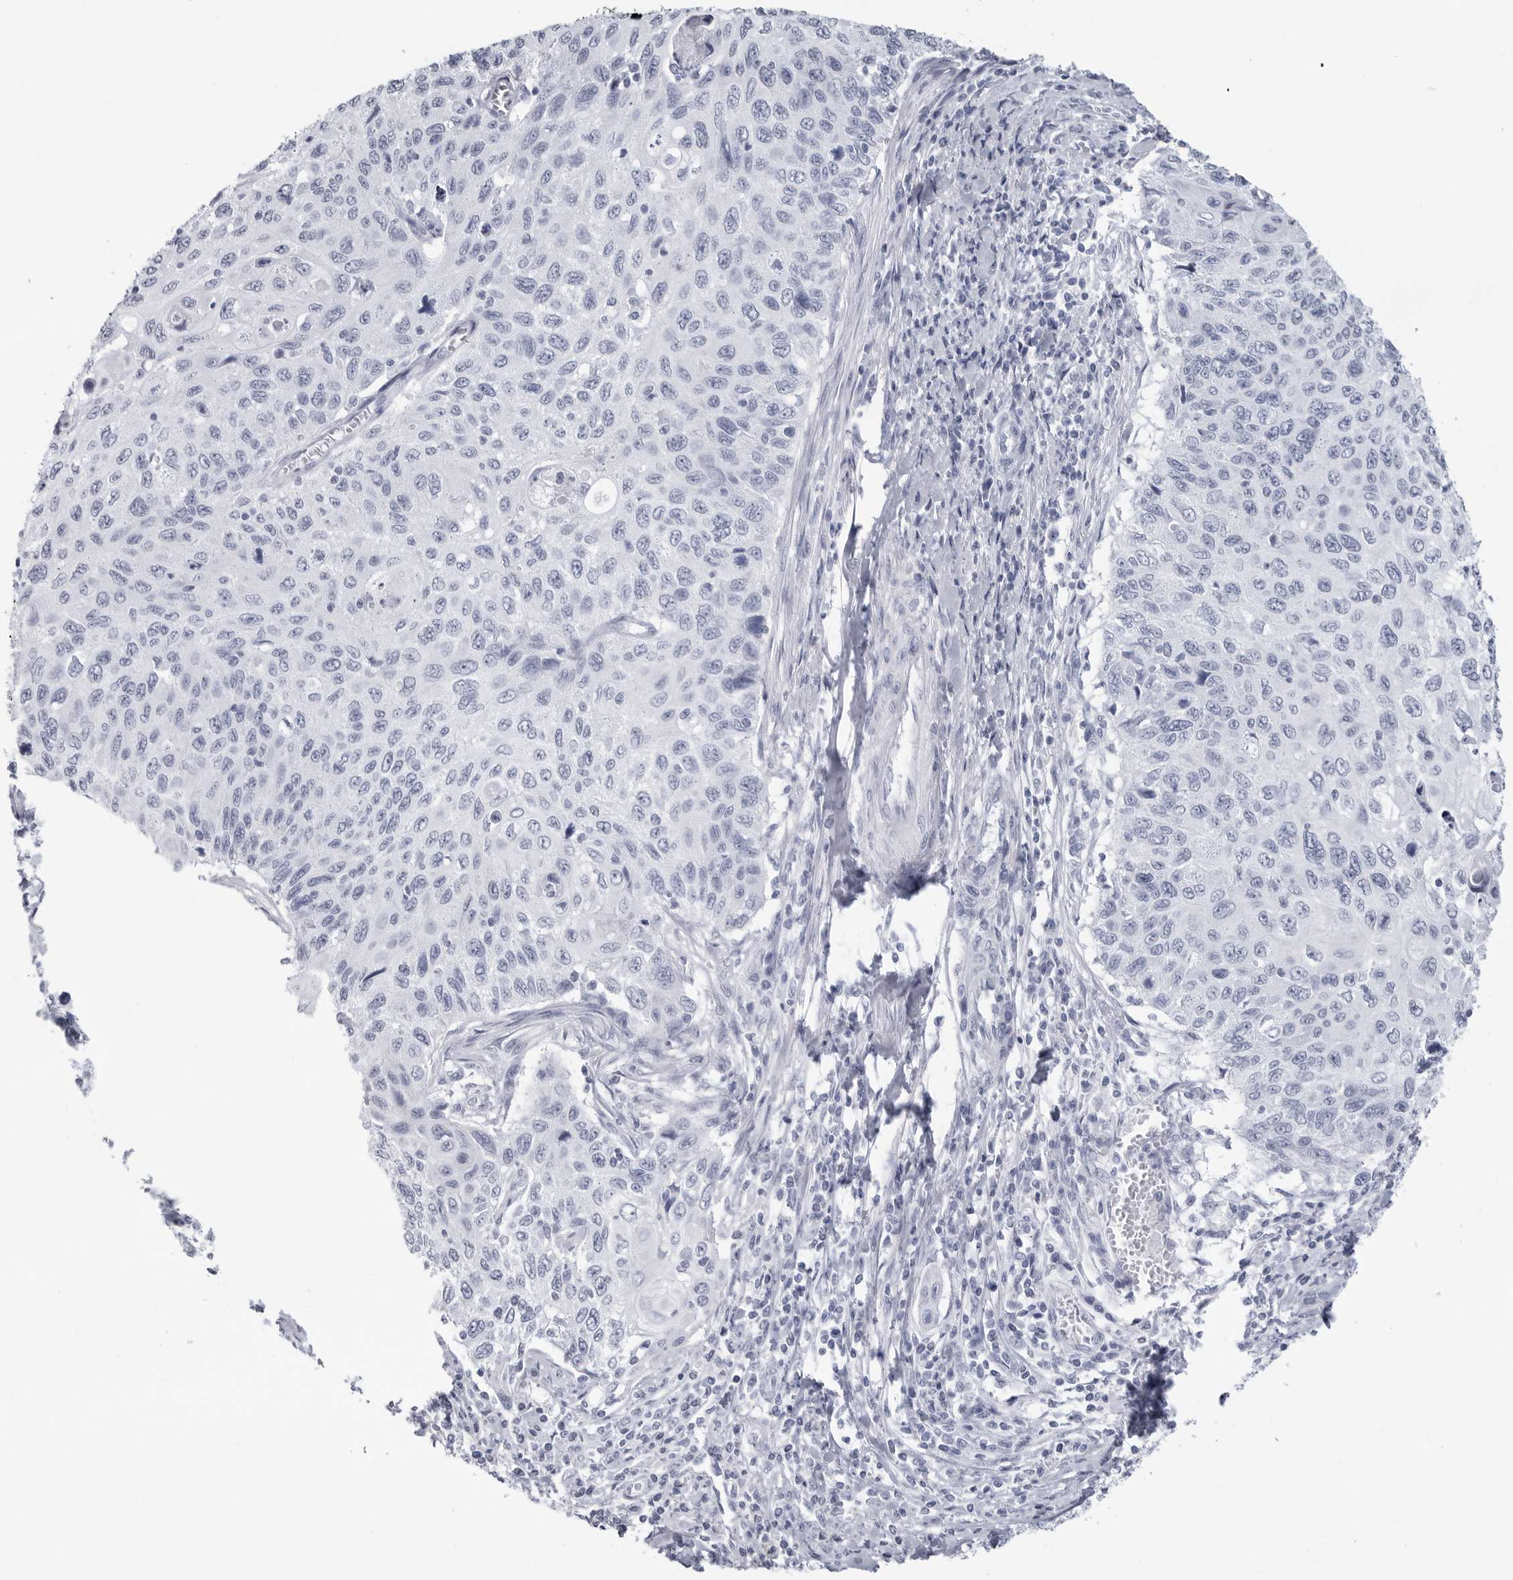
{"staining": {"intensity": "negative", "quantity": "none", "location": "none"}, "tissue": "cervical cancer", "cell_type": "Tumor cells", "image_type": "cancer", "snomed": [{"axis": "morphology", "description": "Squamous cell carcinoma, NOS"}, {"axis": "topography", "description": "Cervix"}], "caption": "Human cervical cancer (squamous cell carcinoma) stained for a protein using immunohistochemistry reveals no staining in tumor cells.", "gene": "CST2", "patient": {"sex": "female", "age": 70}}